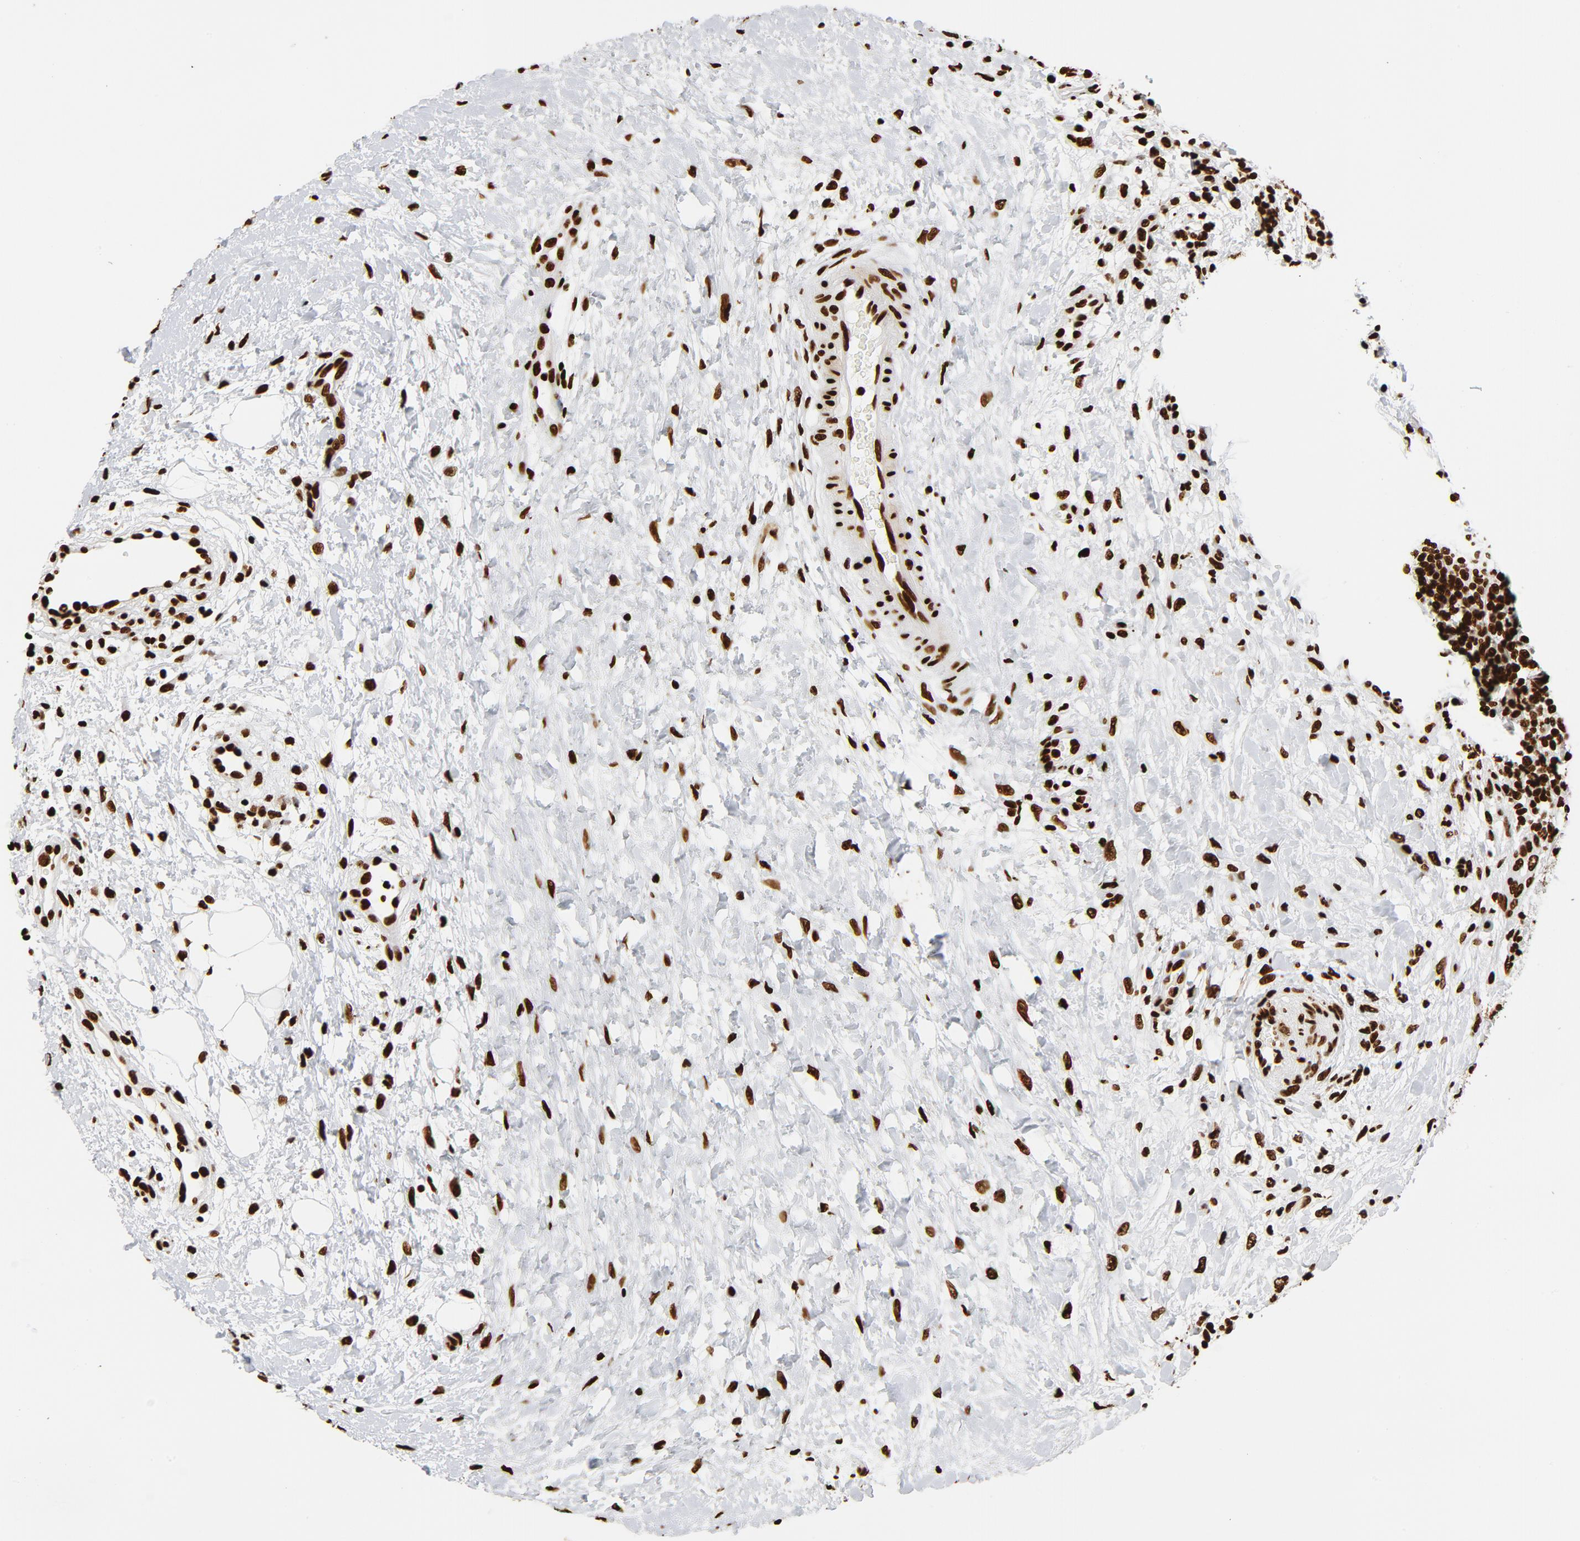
{"staining": {"intensity": "strong", "quantity": ">75%", "location": "nuclear"}, "tissue": "lymphoma", "cell_type": "Tumor cells", "image_type": "cancer", "snomed": [{"axis": "morphology", "description": "Malignant lymphoma, non-Hodgkin's type, Low grade"}, {"axis": "topography", "description": "Lymph node"}], "caption": "This histopathology image demonstrates IHC staining of lymphoma, with high strong nuclear staining in about >75% of tumor cells.", "gene": "XRCC6", "patient": {"sex": "female", "age": 76}}